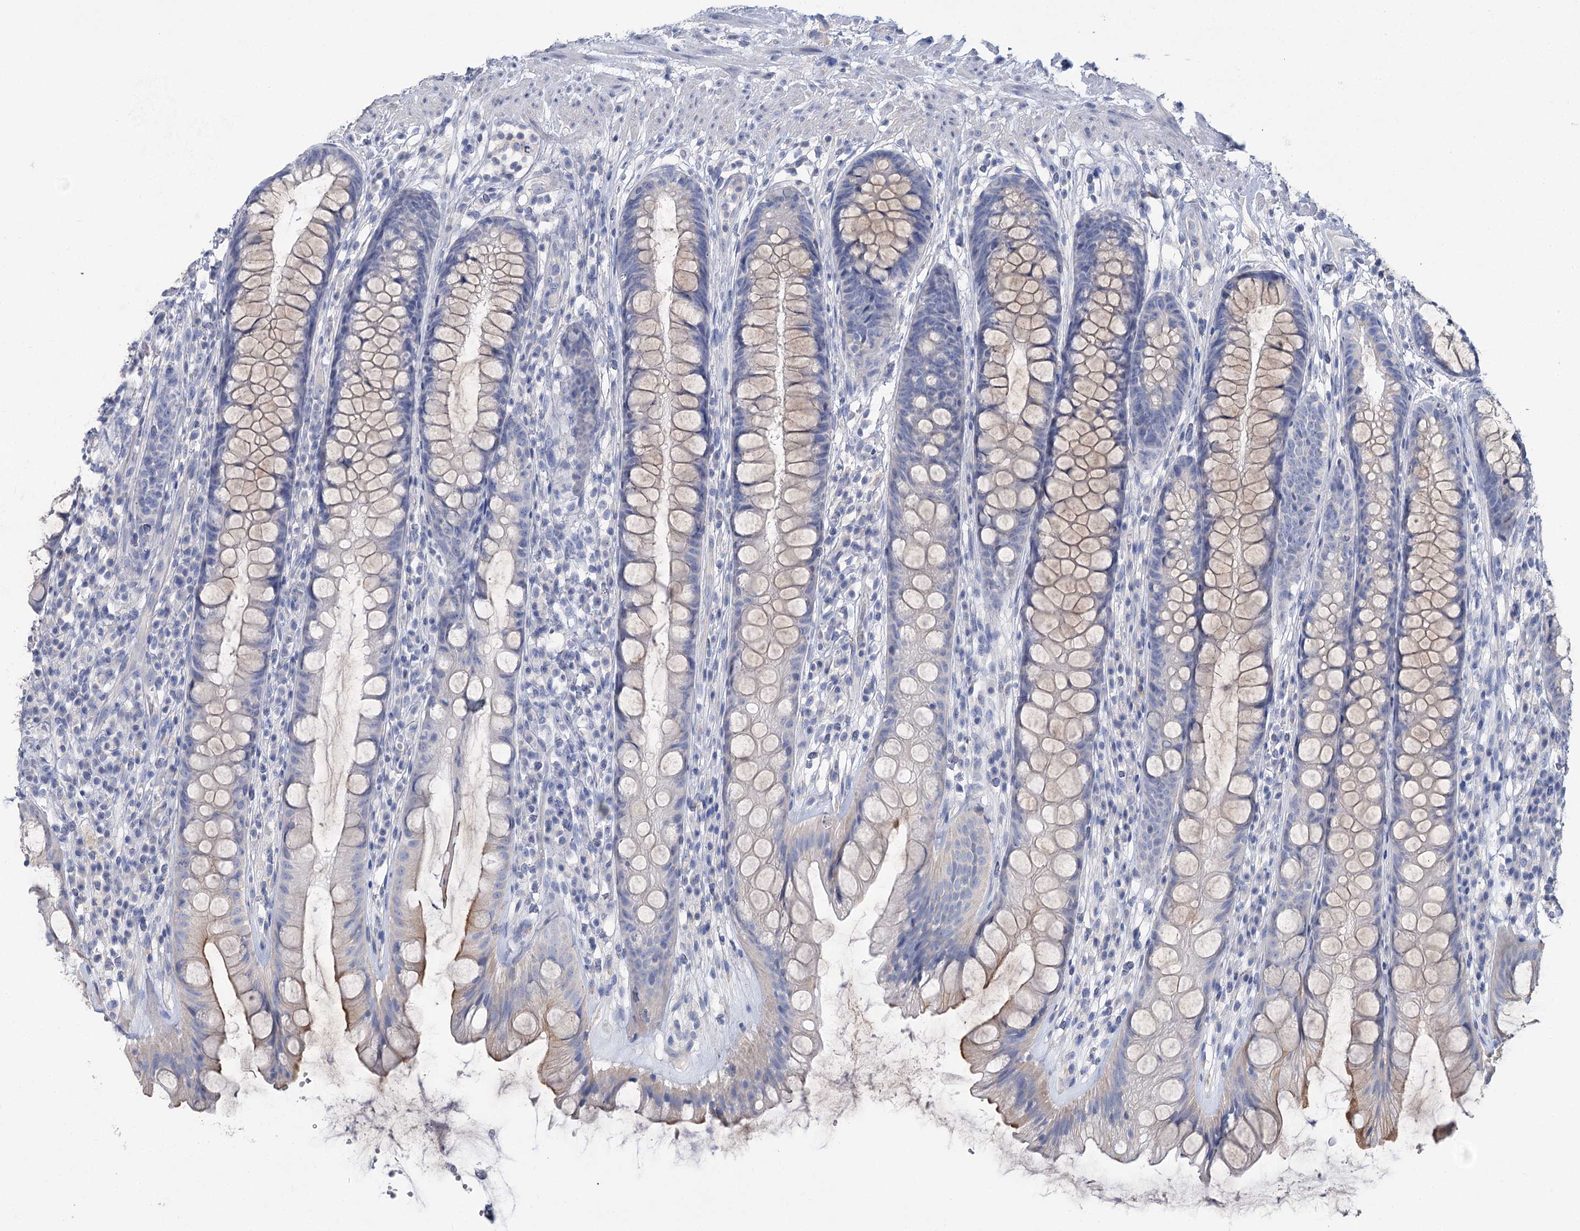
{"staining": {"intensity": "strong", "quantity": "<25%", "location": "cytoplasmic/membranous"}, "tissue": "rectum", "cell_type": "Glandular cells", "image_type": "normal", "snomed": [{"axis": "morphology", "description": "Normal tissue, NOS"}, {"axis": "topography", "description": "Rectum"}], "caption": "Immunohistochemistry (IHC) histopathology image of benign rectum: rectum stained using IHC exhibits medium levels of strong protein expression localized specifically in the cytoplasmic/membranous of glandular cells, appearing as a cytoplasmic/membranous brown color.", "gene": "SLC9A3", "patient": {"sex": "male", "age": 74}}